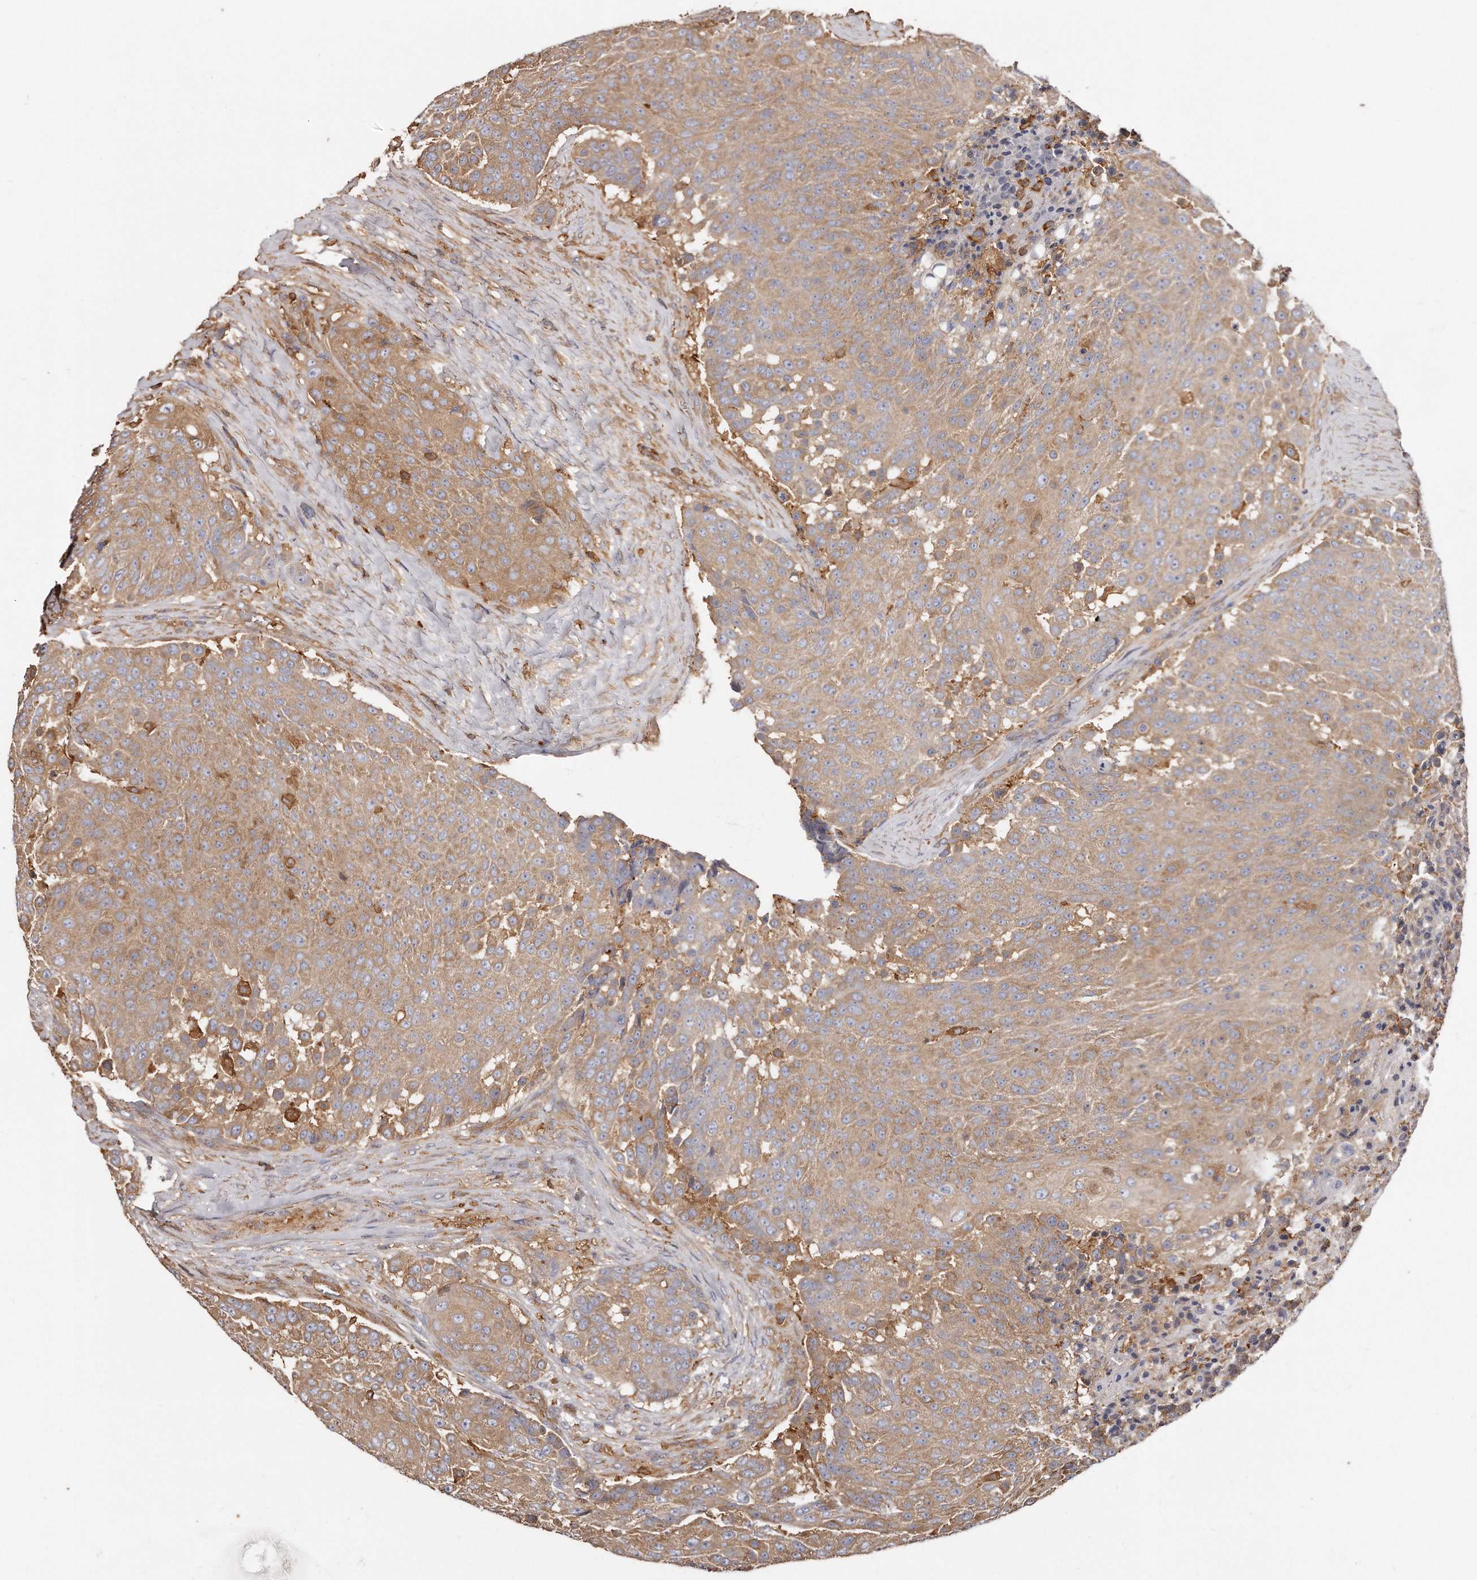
{"staining": {"intensity": "moderate", "quantity": ">75%", "location": "cytoplasmic/membranous"}, "tissue": "urothelial cancer", "cell_type": "Tumor cells", "image_type": "cancer", "snomed": [{"axis": "morphology", "description": "Urothelial carcinoma, High grade"}, {"axis": "topography", "description": "Urinary bladder"}], "caption": "A photomicrograph showing moderate cytoplasmic/membranous staining in about >75% of tumor cells in high-grade urothelial carcinoma, as visualized by brown immunohistochemical staining.", "gene": "CAP1", "patient": {"sex": "female", "age": 63}}